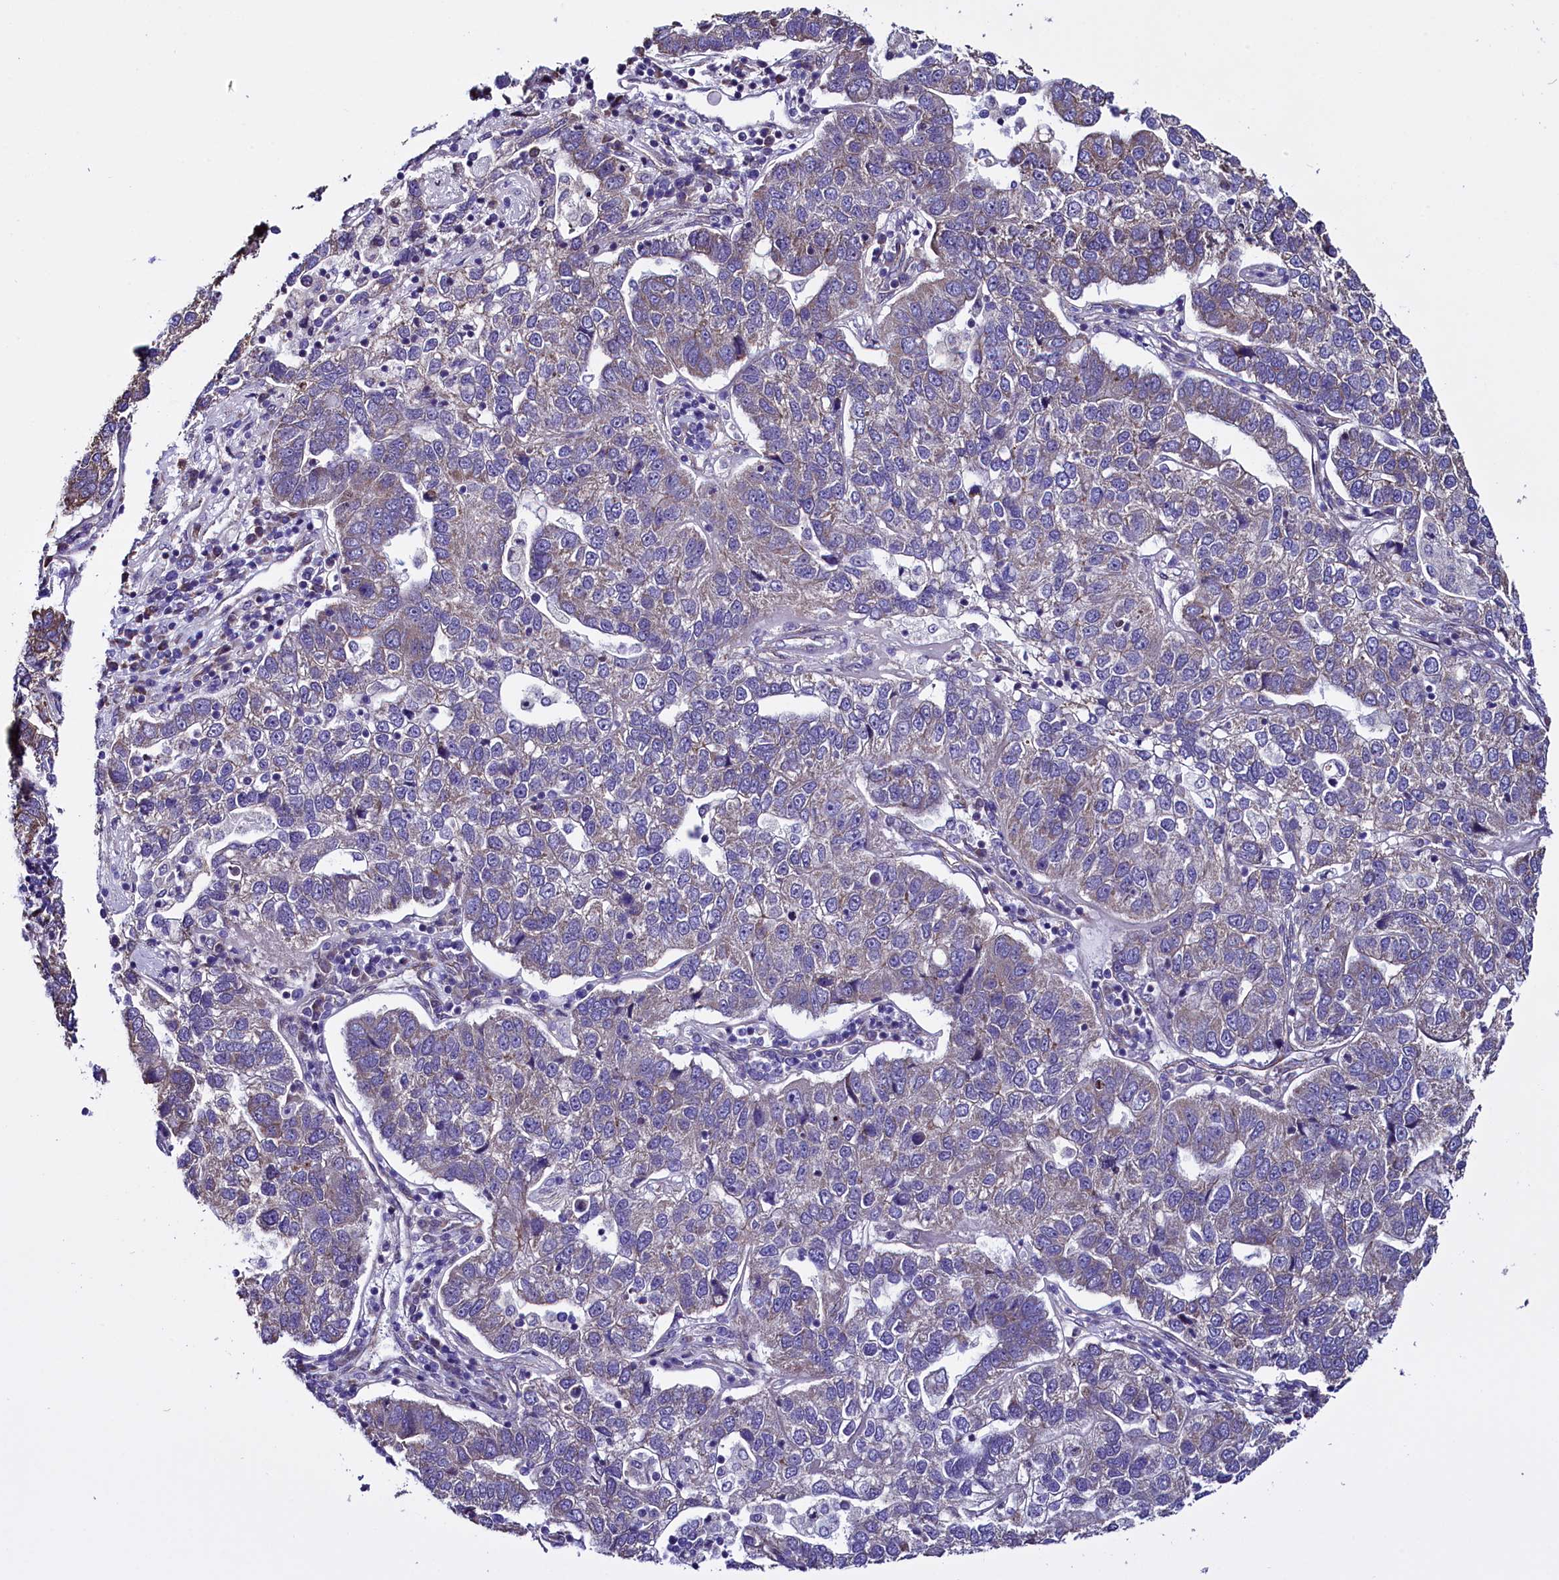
{"staining": {"intensity": "weak", "quantity": "<25%", "location": "cytoplasmic/membranous"}, "tissue": "pancreatic cancer", "cell_type": "Tumor cells", "image_type": "cancer", "snomed": [{"axis": "morphology", "description": "Adenocarcinoma, NOS"}, {"axis": "topography", "description": "Pancreas"}], "caption": "Pancreatic adenocarcinoma was stained to show a protein in brown. There is no significant positivity in tumor cells.", "gene": "UACA", "patient": {"sex": "female", "age": 61}}